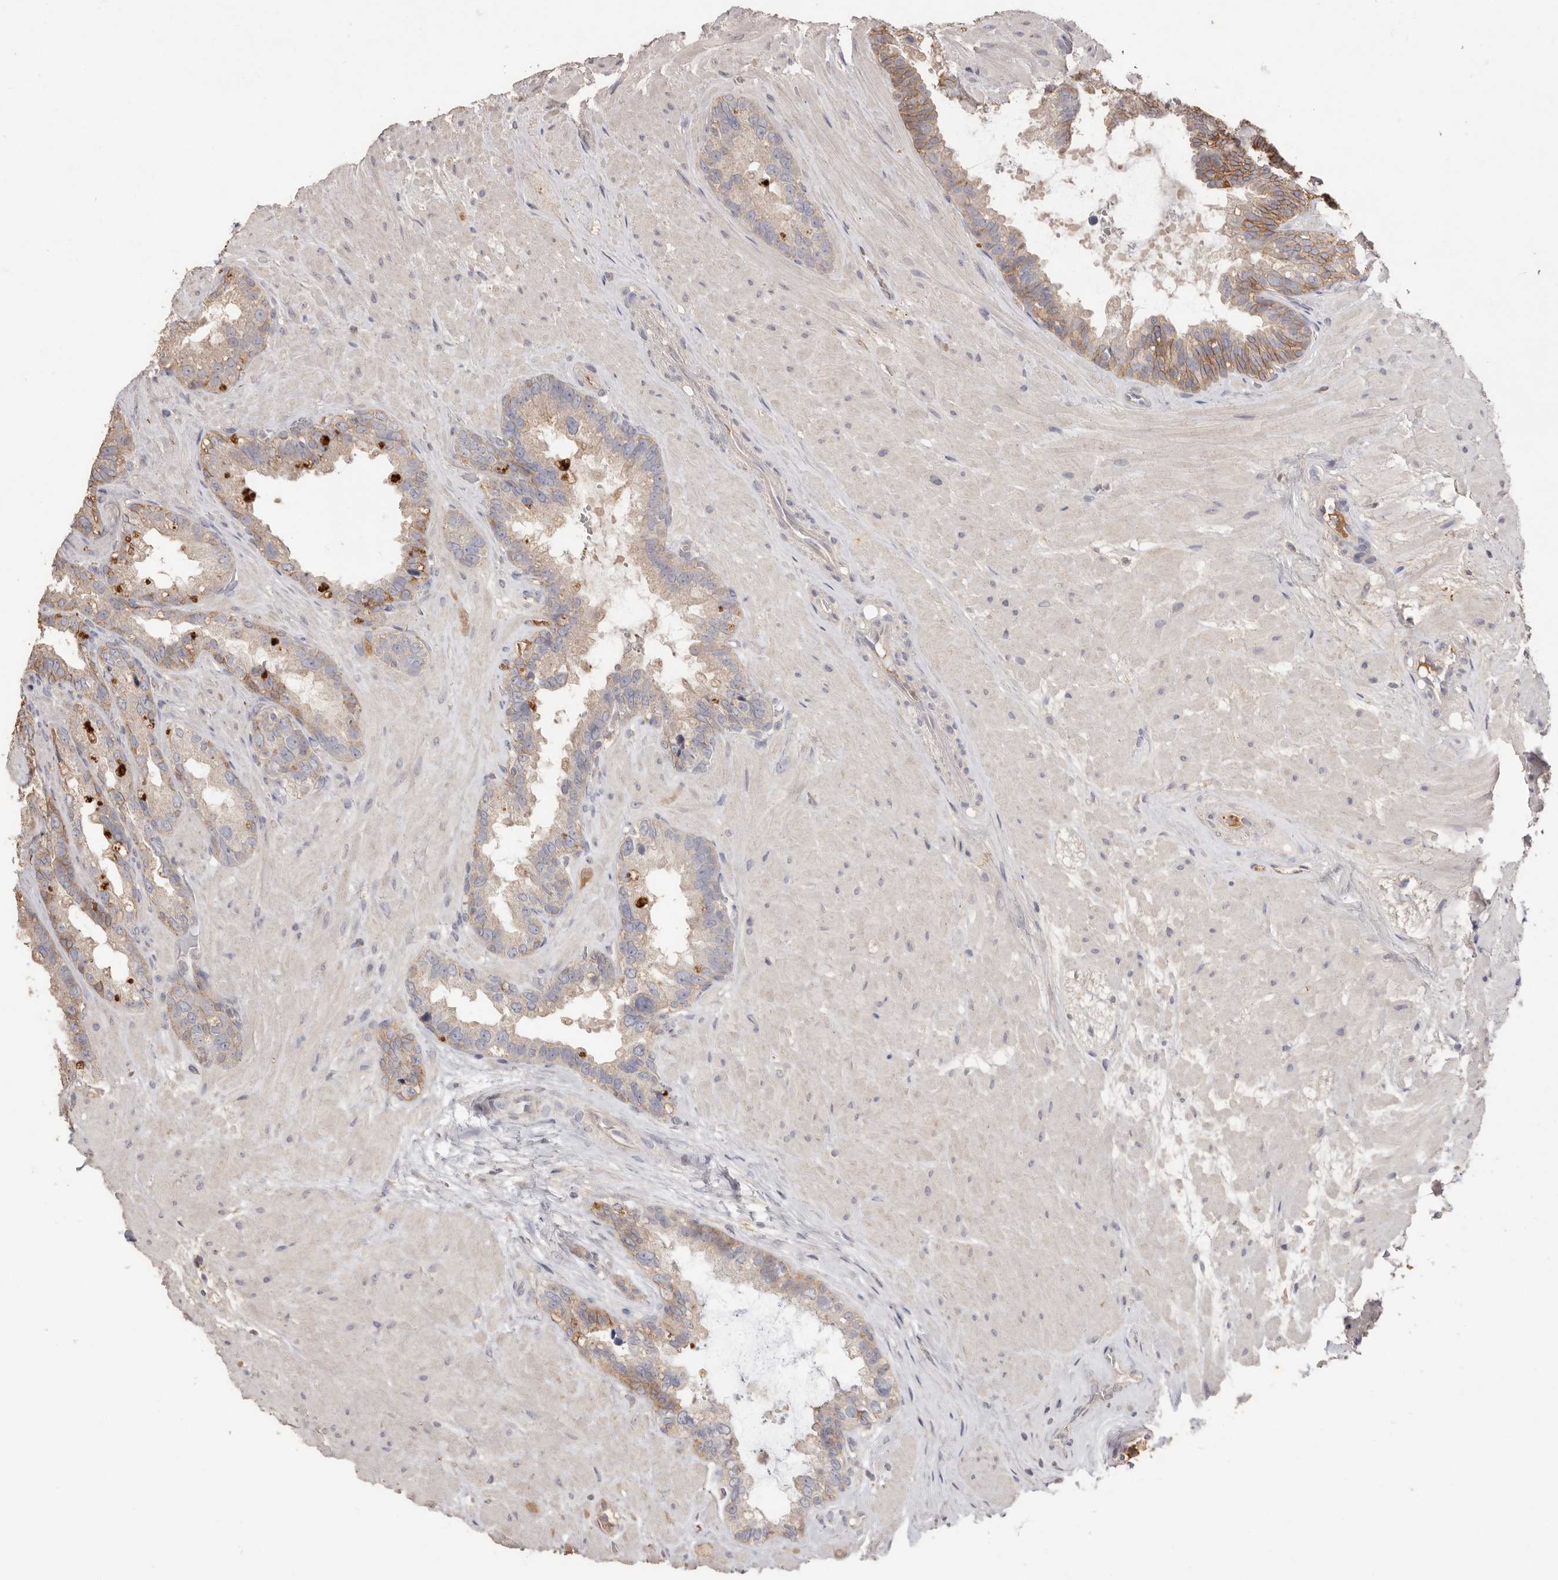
{"staining": {"intensity": "moderate", "quantity": "25%-75%", "location": "cytoplasmic/membranous"}, "tissue": "seminal vesicle", "cell_type": "Glandular cells", "image_type": "normal", "snomed": [{"axis": "morphology", "description": "Normal tissue, NOS"}, {"axis": "topography", "description": "Seminal veicle"}], "caption": "This photomicrograph displays IHC staining of unremarkable seminal vesicle, with medium moderate cytoplasmic/membranous expression in about 25%-75% of glandular cells.", "gene": "HCAR2", "patient": {"sex": "male", "age": 80}}